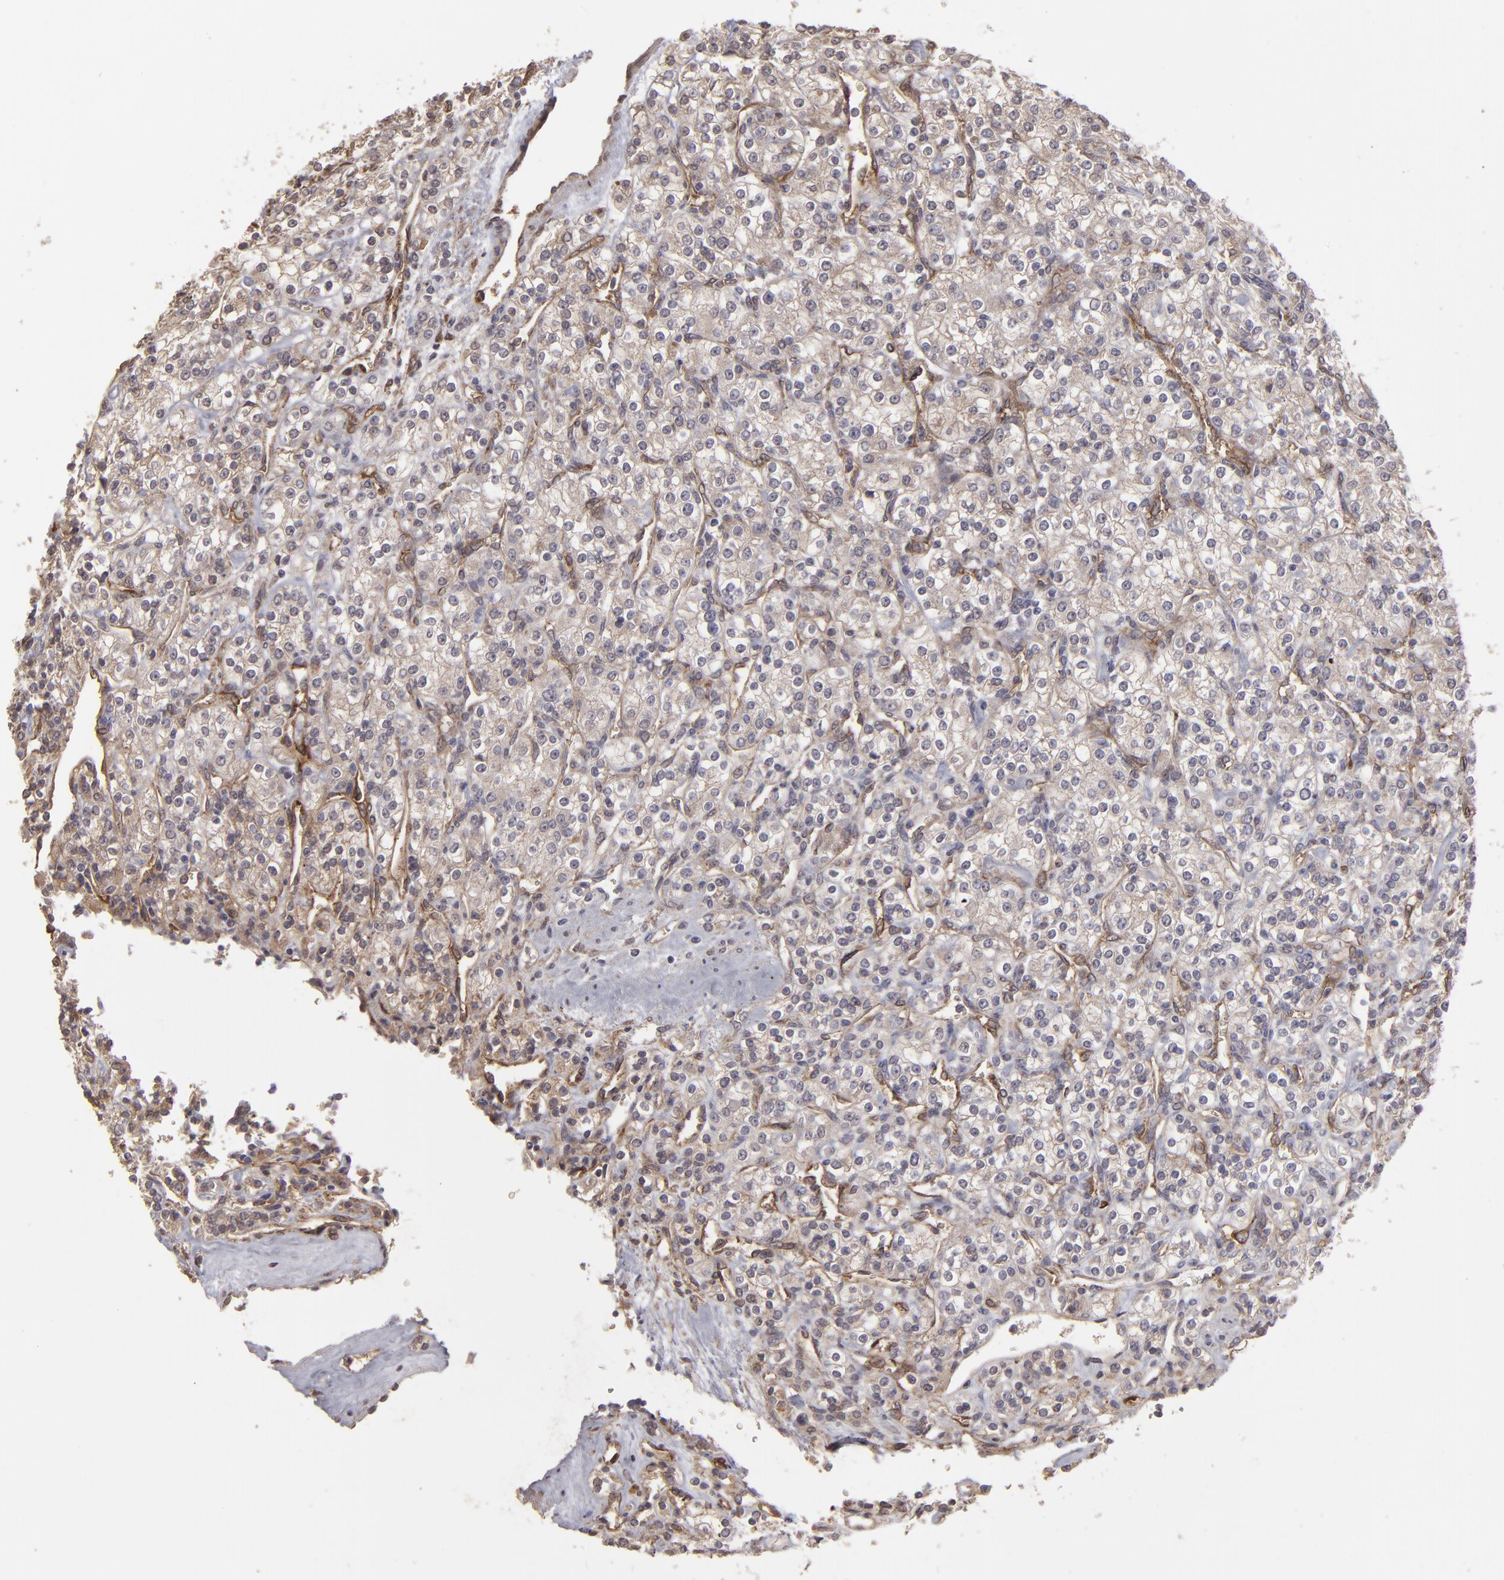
{"staining": {"intensity": "weak", "quantity": "25%-75%", "location": "cytoplasmic/membranous"}, "tissue": "renal cancer", "cell_type": "Tumor cells", "image_type": "cancer", "snomed": [{"axis": "morphology", "description": "Adenocarcinoma, NOS"}, {"axis": "topography", "description": "Kidney"}], "caption": "Immunohistochemistry (IHC) (DAB (3,3'-diaminobenzidine)) staining of renal adenocarcinoma shows weak cytoplasmic/membranous protein staining in about 25%-75% of tumor cells.", "gene": "ITGB5", "patient": {"sex": "male", "age": 77}}